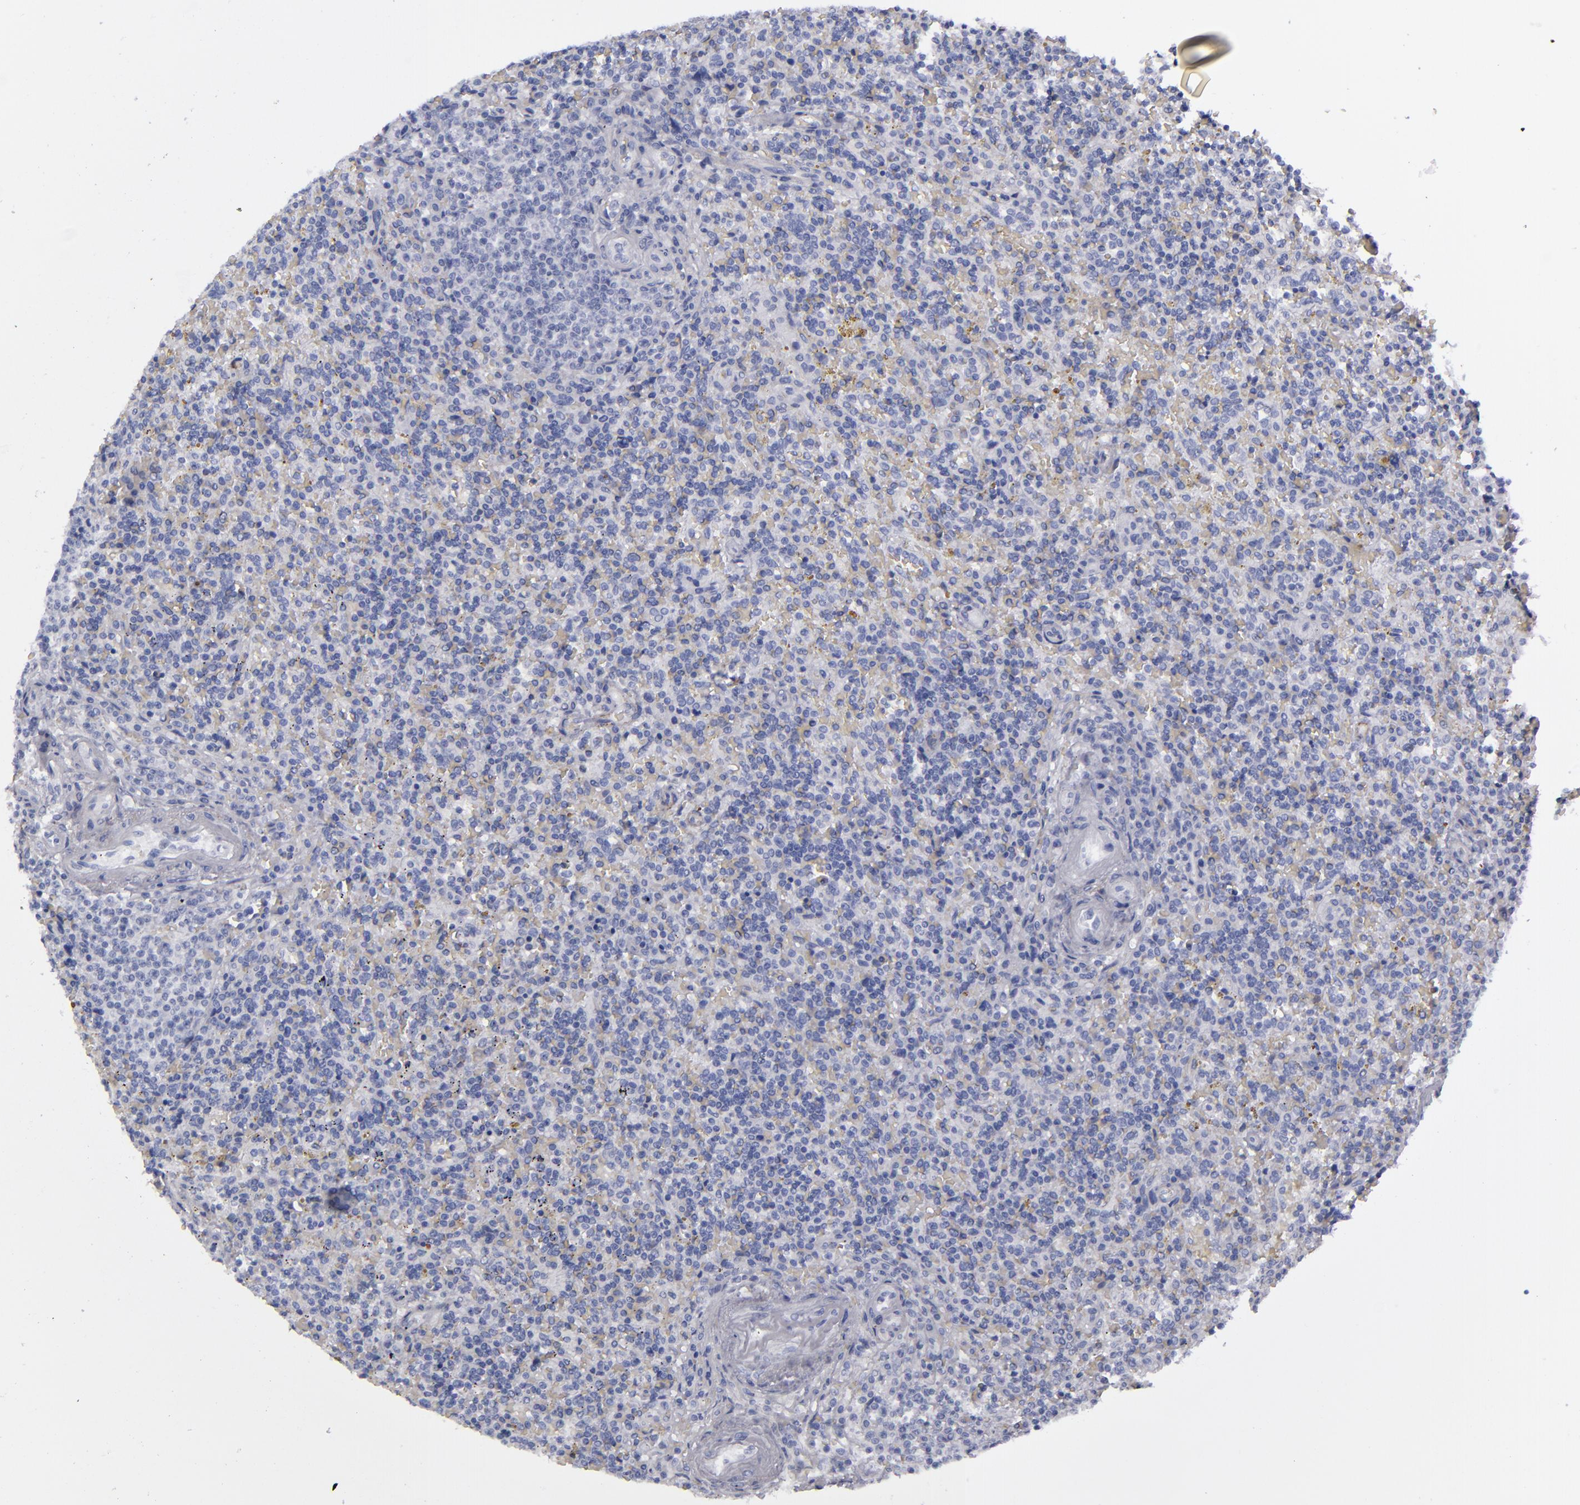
{"staining": {"intensity": "negative", "quantity": "none", "location": "none"}, "tissue": "lymphoma", "cell_type": "Tumor cells", "image_type": "cancer", "snomed": [{"axis": "morphology", "description": "Malignant lymphoma, non-Hodgkin's type, Low grade"}, {"axis": "topography", "description": "Spleen"}], "caption": "Immunohistochemical staining of human low-grade malignant lymphoma, non-Hodgkin's type exhibits no significant expression in tumor cells.", "gene": "ANPEP", "patient": {"sex": "male", "age": 67}}